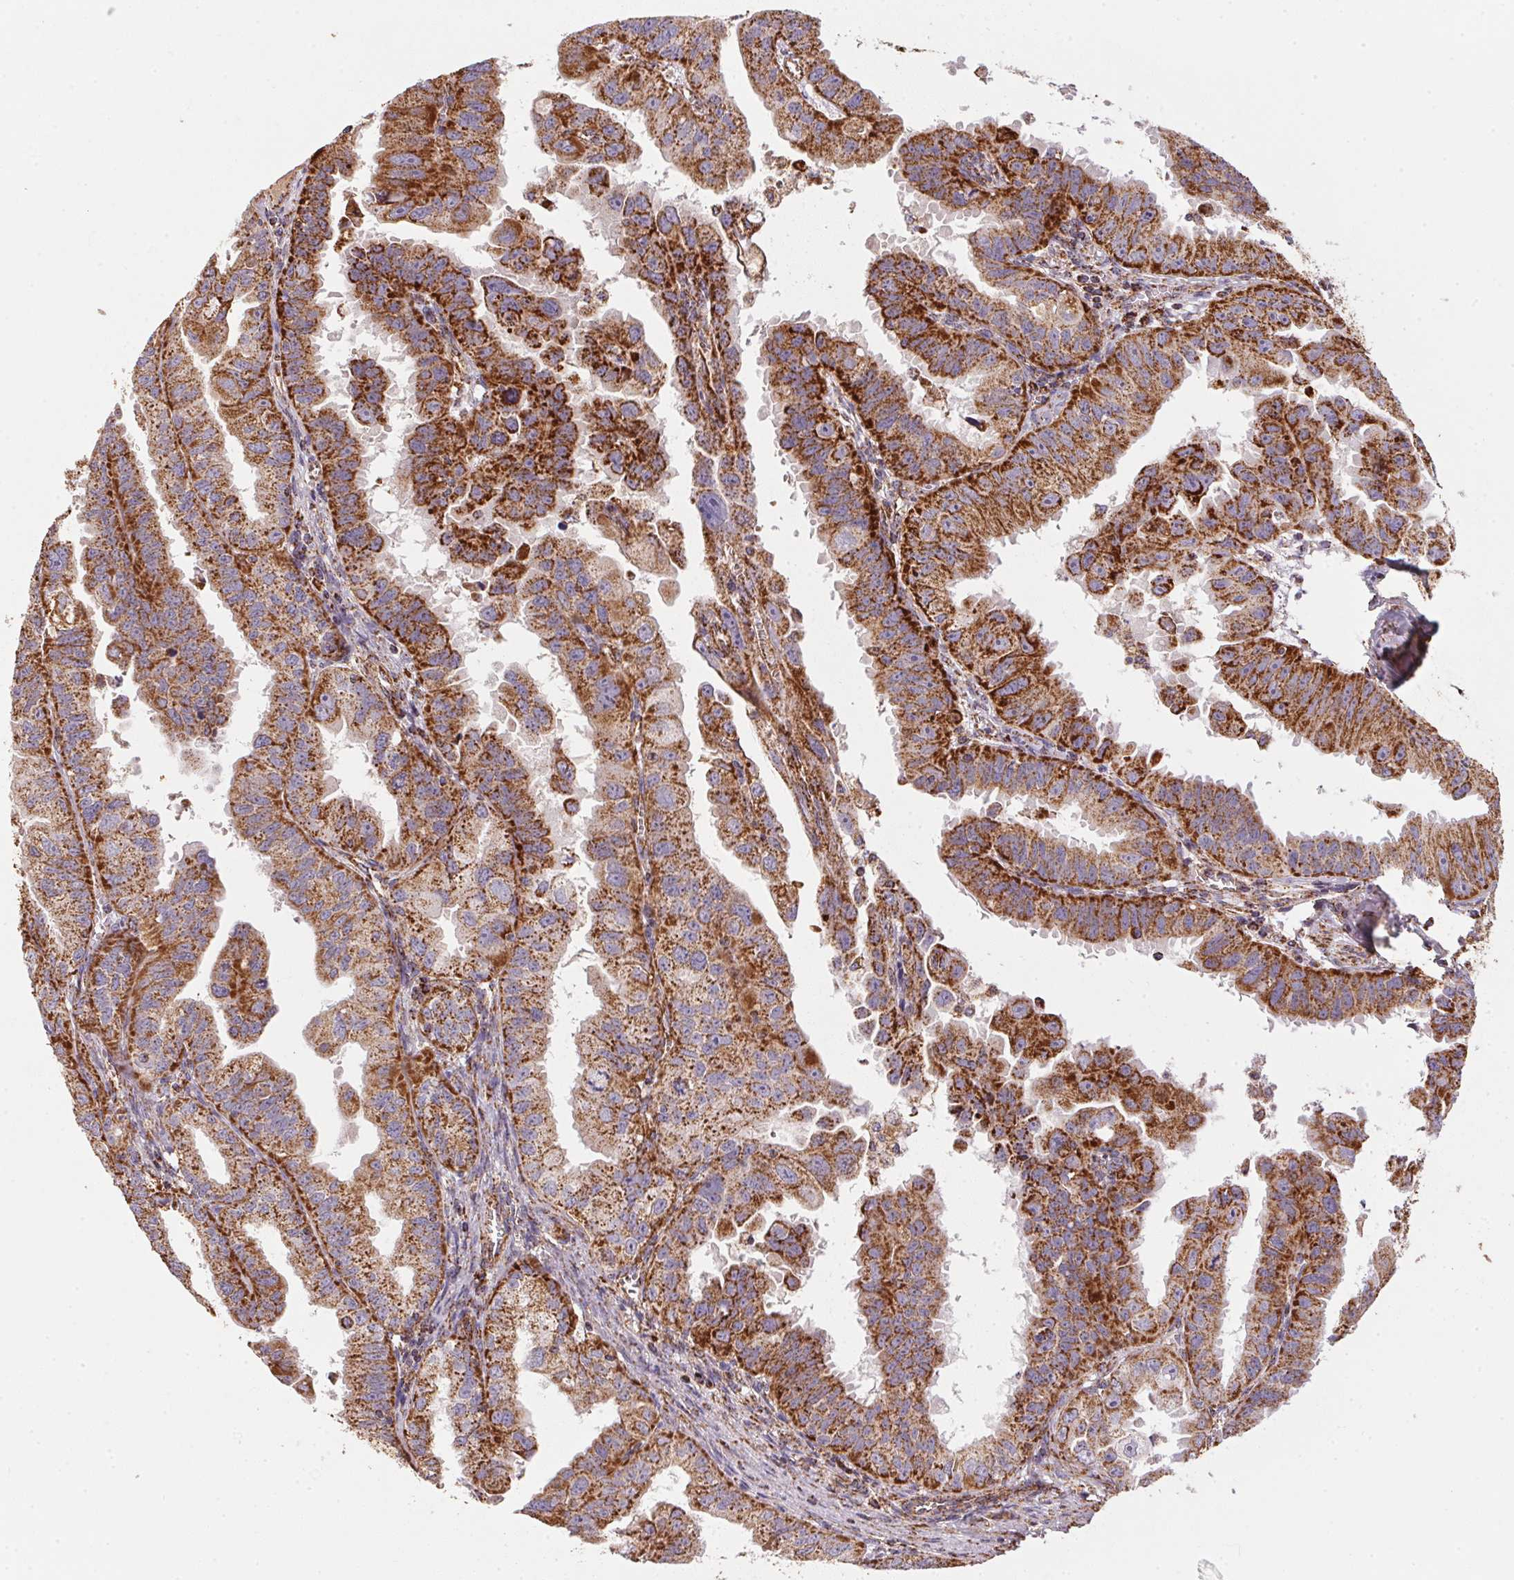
{"staining": {"intensity": "strong", "quantity": ">75%", "location": "cytoplasmic/membranous"}, "tissue": "ovarian cancer", "cell_type": "Tumor cells", "image_type": "cancer", "snomed": [{"axis": "morphology", "description": "Carcinoma, endometroid"}, {"axis": "topography", "description": "Ovary"}], "caption": "This is an image of immunohistochemistry (IHC) staining of ovarian cancer (endometroid carcinoma), which shows strong positivity in the cytoplasmic/membranous of tumor cells.", "gene": "NDUFS2", "patient": {"sex": "female", "age": 85}}